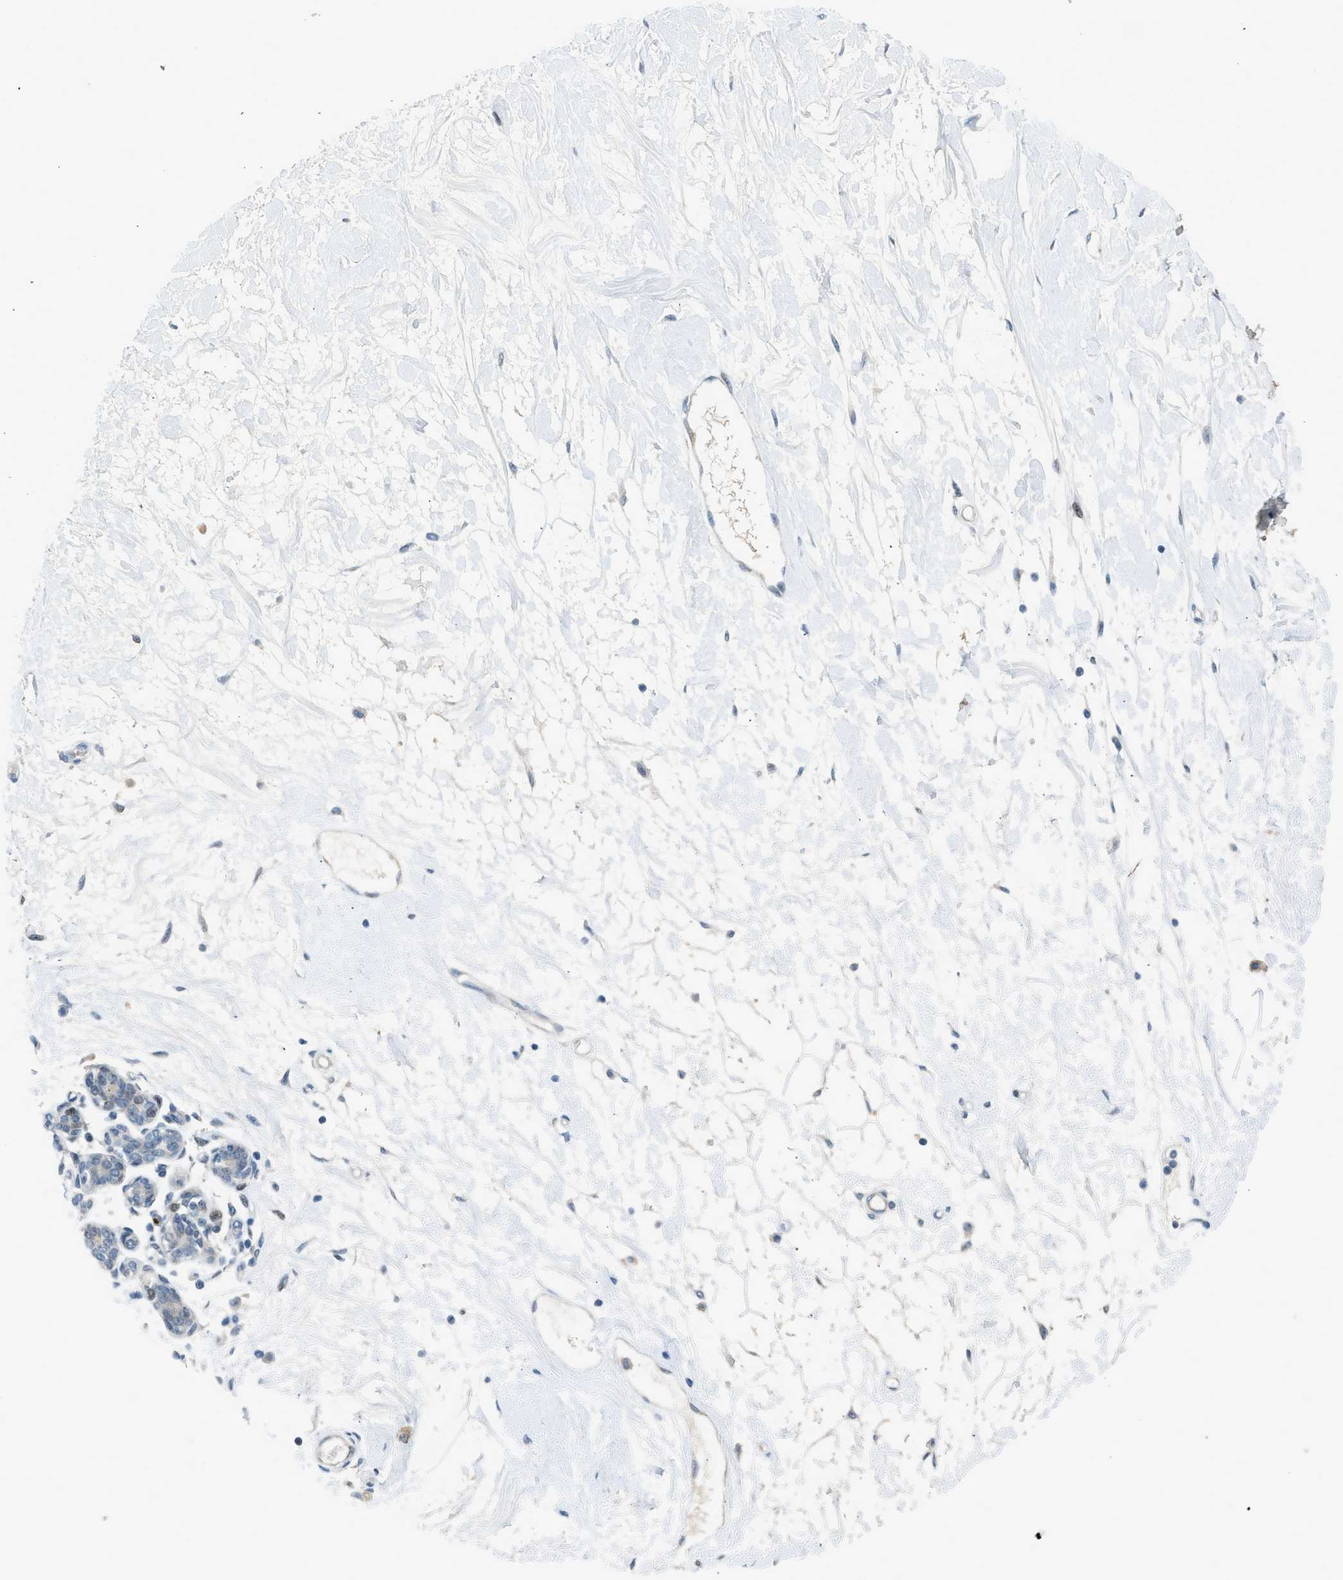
{"staining": {"intensity": "negative", "quantity": "none", "location": "none"}, "tissue": "breast", "cell_type": "Adipocytes", "image_type": "normal", "snomed": [{"axis": "morphology", "description": "Normal tissue, NOS"}, {"axis": "morphology", "description": "Lobular carcinoma"}, {"axis": "topography", "description": "Breast"}], "caption": "Immunohistochemistry (IHC) image of benign breast: breast stained with DAB displays no significant protein expression in adipocytes. (Stains: DAB (3,3'-diaminobenzidine) immunohistochemistry (IHC) with hematoxylin counter stain, Microscopy: brightfield microscopy at high magnification).", "gene": "RNF41", "patient": {"sex": "female", "age": 59}}